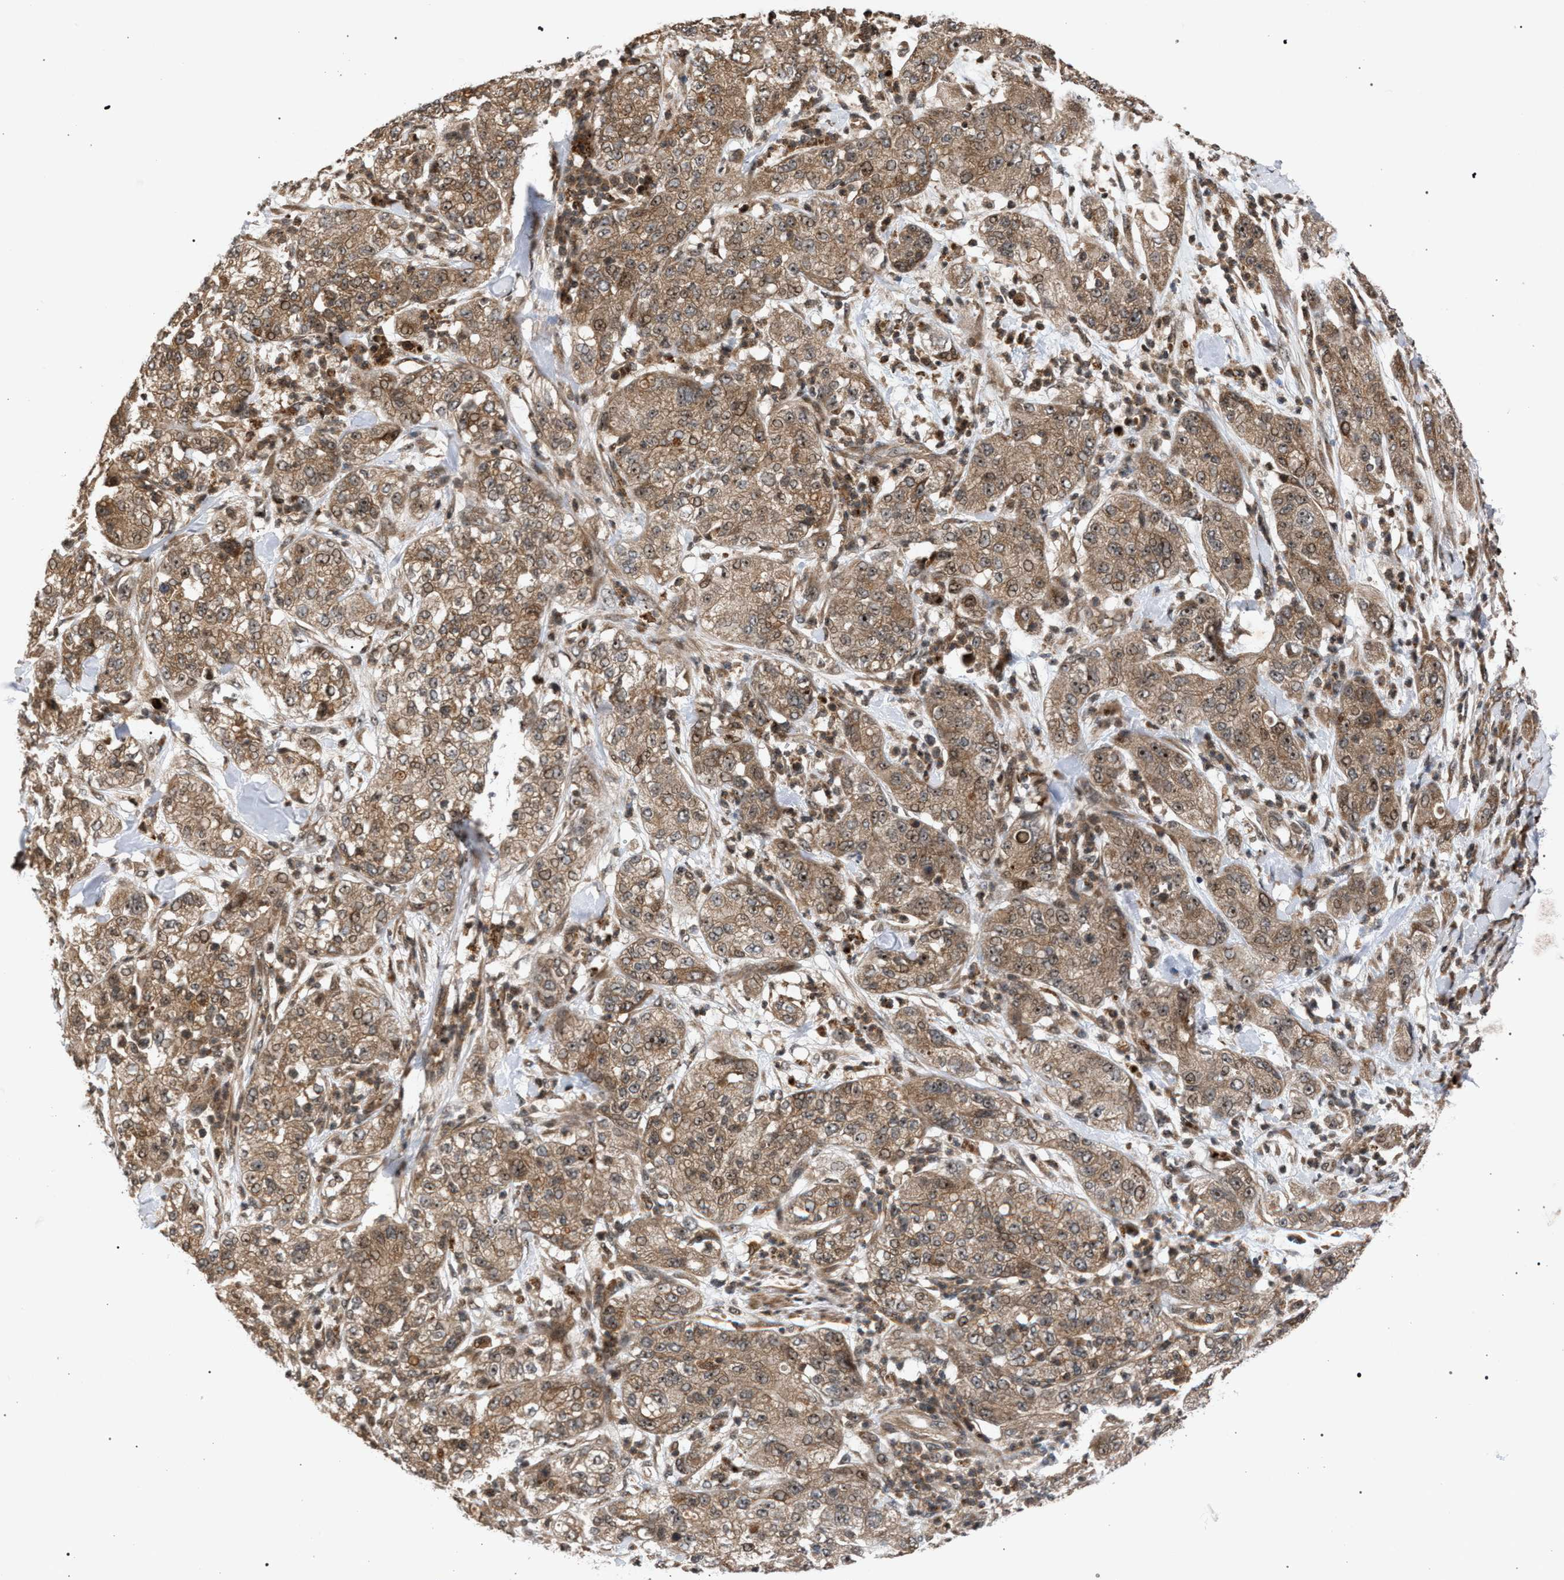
{"staining": {"intensity": "weak", "quantity": ">75%", "location": "cytoplasmic/membranous,nuclear"}, "tissue": "pancreatic cancer", "cell_type": "Tumor cells", "image_type": "cancer", "snomed": [{"axis": "morphology", "description": "Adenocarcinoma, NOS"}, {"axis": "topography", "description": "Pancreas"}], "caption": "Immunohistochemical staining of human pancreatic cancer (adenocarcinoma) demonstrates low levels of weak cytoplasmic/membranous and nuclear protein staining in about >75% of tumor cells.", "gene": "IRAK4", "patient": {"sex": "female", "age": 78}}